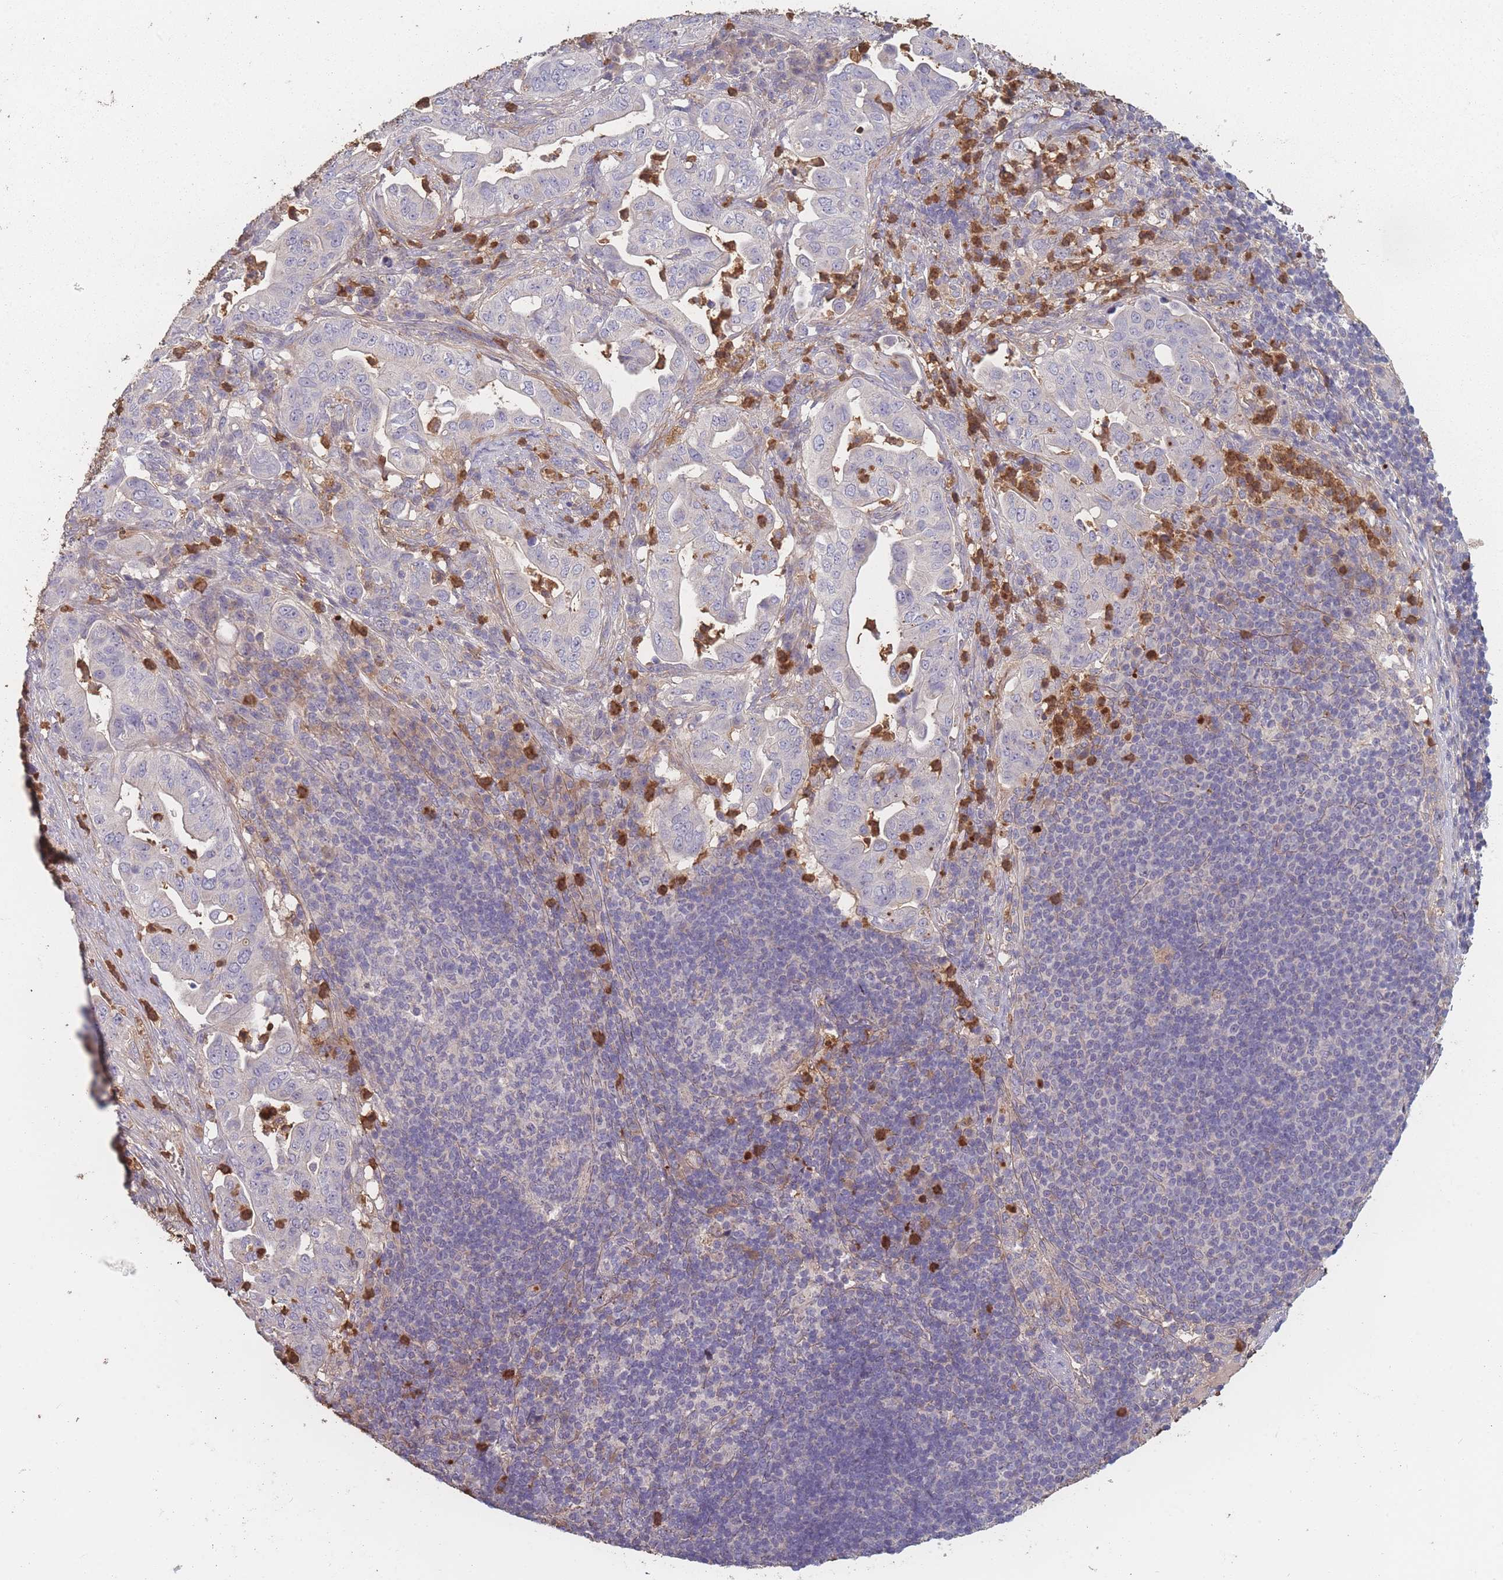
{"staining": {"intensity": "negative", "quantity": "none", "location": "none"}, "tissue": "pancreatic cancer", "cell_type": "Tumor cells", "image_type": "cancer", "snomed": [{"axis": "morphology", "description": "Adenocarcinoma, NOS"}, {"axis": "topography", "description": "Pancreas"}], "caption": "Tumor cells show no significant staining in pancreatic cancer. (Immunohistochemistry (ihc), brightfield microscopy, high magnification).", "gene": "BST1", "patient": {"sex": "female", "age": 63}}